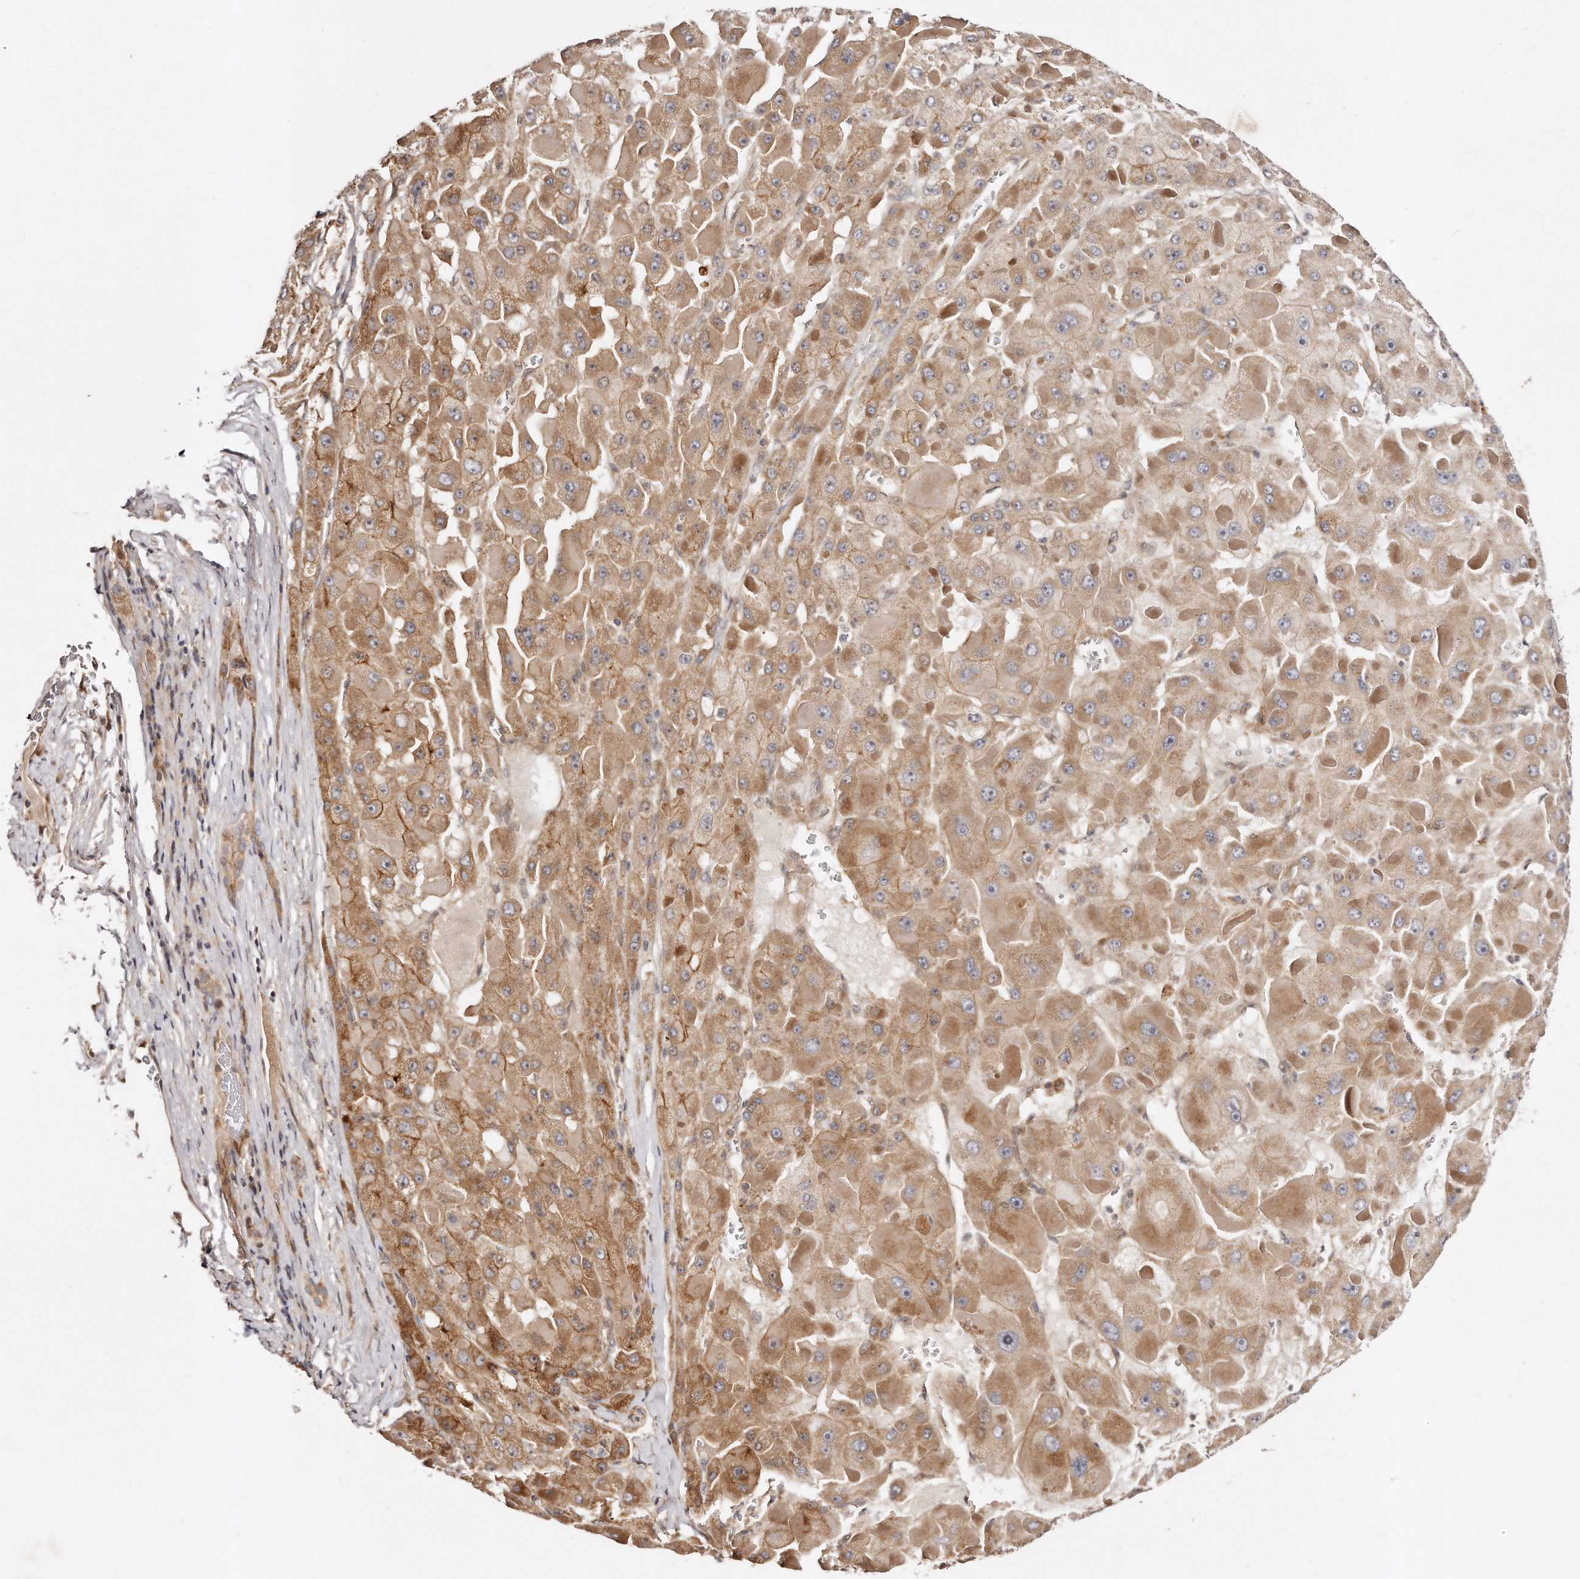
{"staining": {"intensity": "moderate", "quantity": ">75%", "location": "cytoplasmic/membranous"}, "tissue": "liver cancer", "cell_type": "Tumor cells", "image_type": "cancer", "snomed": [{"axis": "morphology", "description": "Carcinoma, Hepatocellular, NOS"}, {"axis": "topography", "description": "Liver"}], "caption": "Immunohistochemistry photomicrograph of neoplastic tissue: human liver cancer (hepatocellular carcinoma) stained using immunohistochemistry shows medium levels of moderate protein expression localized specifically in the cytoplasmic/membranous of tumor cells, appearing as a cytoplasmic/membranous brown color.", "gene": "GBP4", "patient": {"sex": "female", "age": 73}}